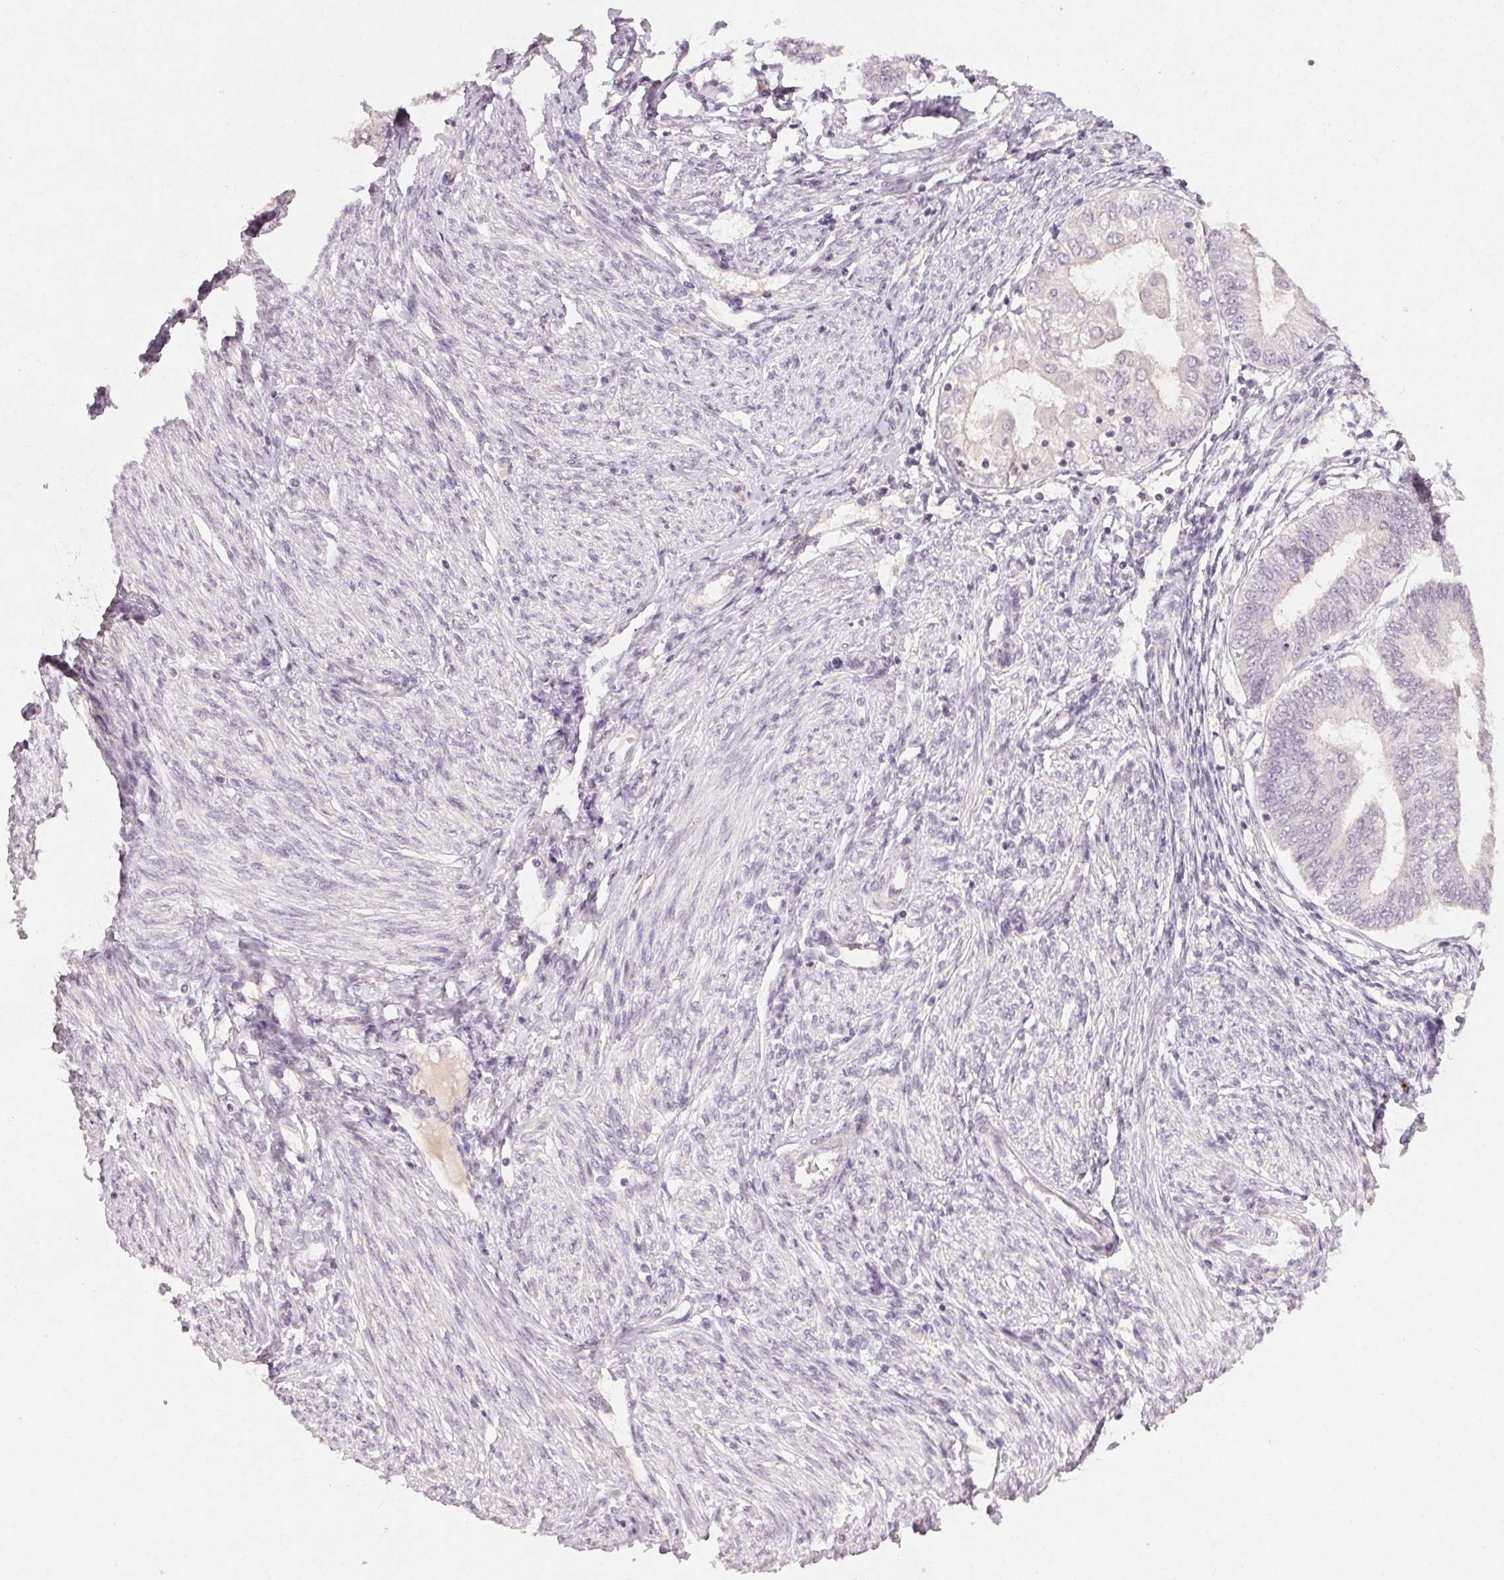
{"staining": {"intensity": "negative", "quantity": "none", "location": "none"}, "tissue": "endometrial cancer", "cell_type": "Tumor cells", "image_type": "cancer", "snomed": [{"axis": "morphology", "description": "Adenocarcinoma, NOS"}, {"axis": "topography", "description": "Endometrium"}], "caption": "Tumor cells show no significant positivity in endometrial adenocarcinoma.", "gene": "KLRC3", "patient": {"sex": "female", "age": 68}}